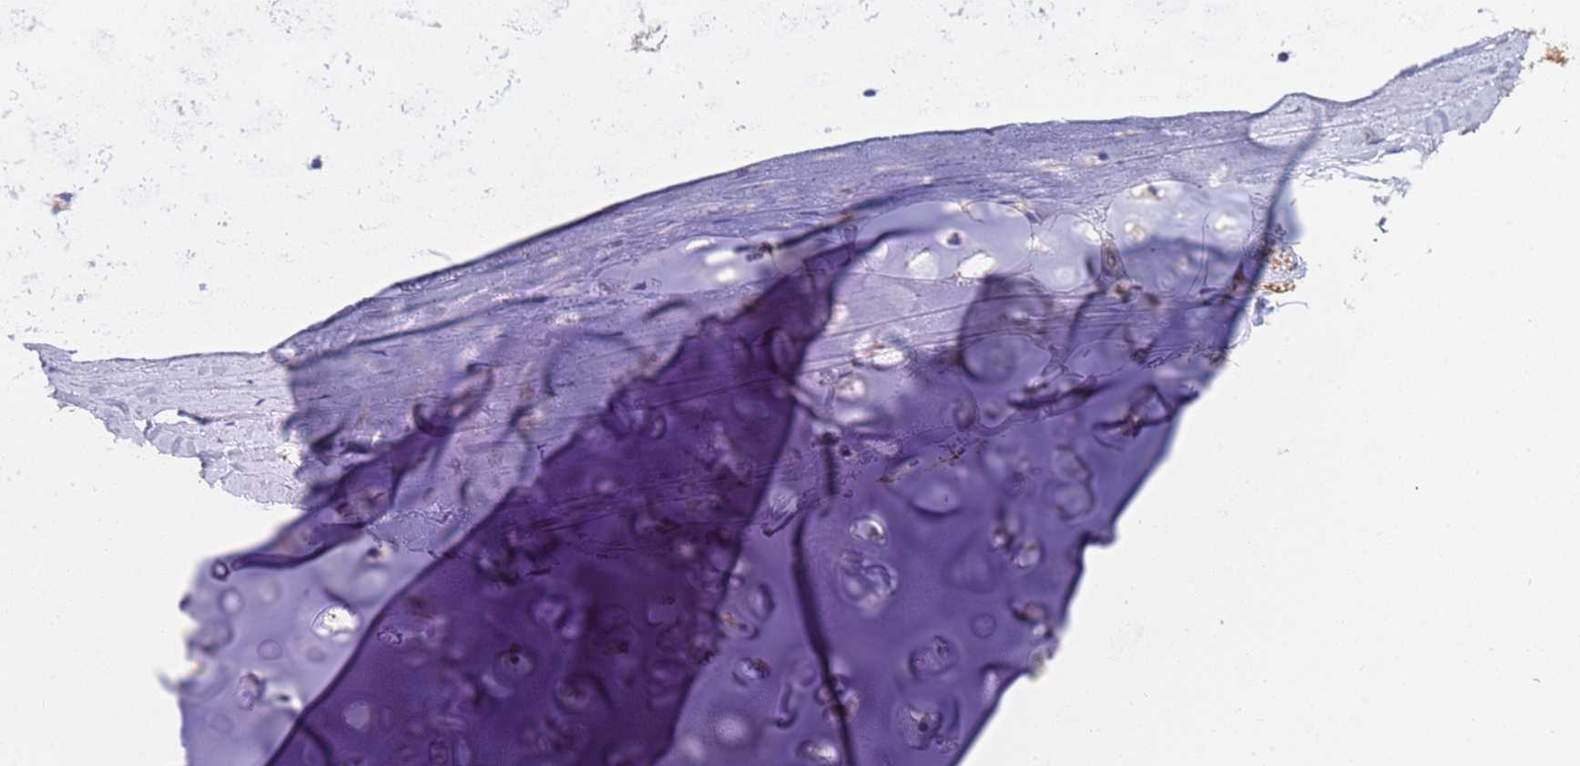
{"staining": {"intensity": "negative", "quantity": "none", "location": "none"}, "tissue": "adipose tissue", "cell_type": "Adipocytes", "image_type": "normal", "snomed": [{"axis": "morphology", "description": "Normal tissue, NOS"}, {"axis": "topography", "description": "Lymph node"}, {"axis": "topography", "description": "Bronchus"}], "caption": "High magnification brightfield microscopy of benign adipose tissue stained with DAB (3,3'-diaminobenzidine) (brown) and counterstained with hematoxylin (blue): adipocytes show no significant positivity. The staining is performed using DAB brown chromogen with nuclei counter-stained in using hematoxylin.", "gene": "ENSG00000198211", "patient": {"sex": "male", "age": 63}}